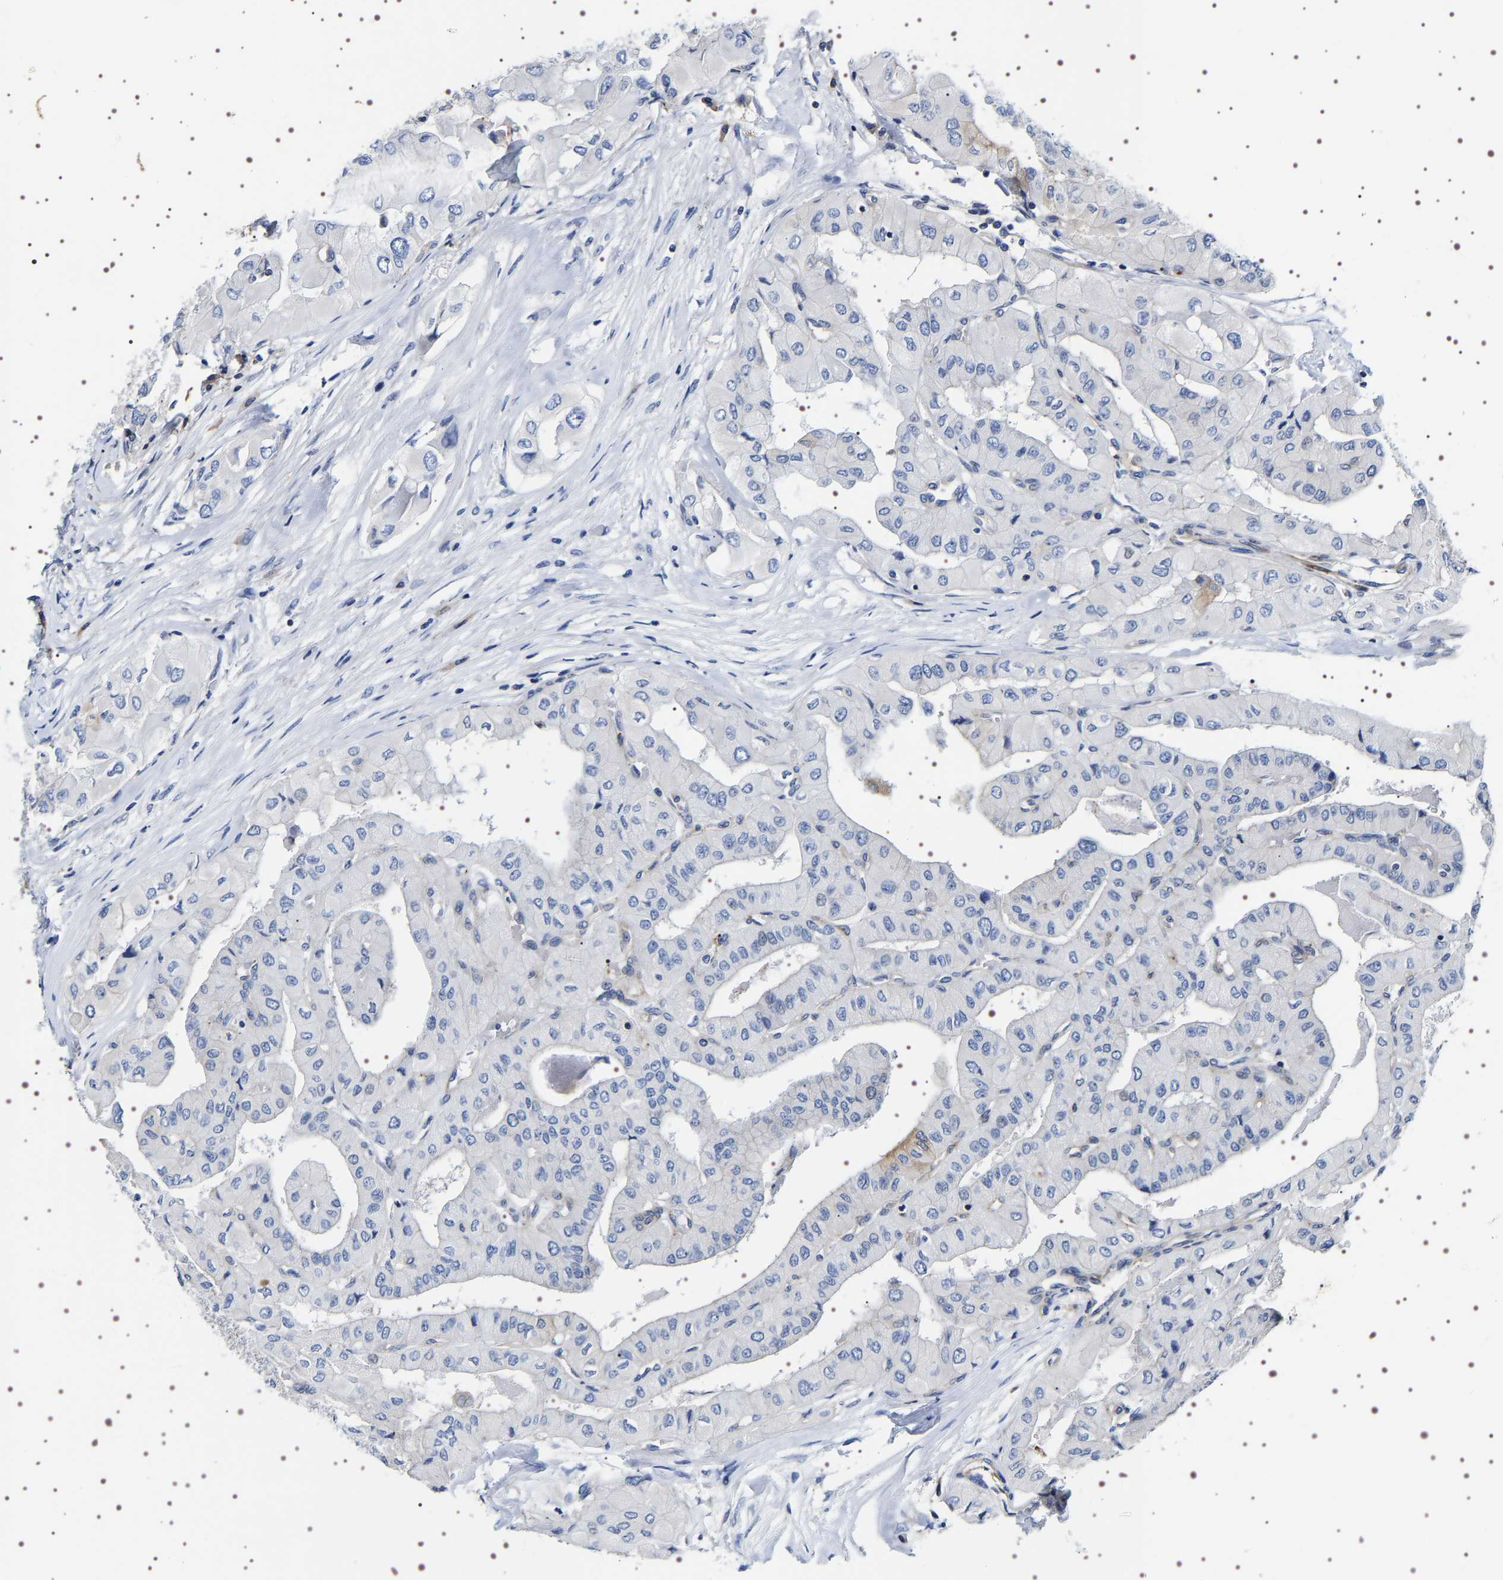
{"staining": {"intensity": "moderate", "quantity": "<25%", "location": "cytoplasmic/membranous"}, "tissue": "thyroid cancer", "cell_type": "Tumor cells", "image_type": "cancer", "snomed": [{"axis": "morphology", "description": "Papillary adenocarcinoma, NOS"}, {"axis": "topography", "description": "Thyroid gland"}], "caption": "IHC staining of thyroid papillary adenocarcinoma, which demonstrates low levels of moderate cytoplasmic/membranous expression in about <25% of tumor cells indicating moderate cytoplasmic/membranous protein staining. The staining was performed using DAB (3,3'-diaminobenzidine) (brown) for protein detection and nuclei were counterstained in hematoxylin (blue).", "gene": "SQLE", "patient": {"sex": "female", "age": 59}}